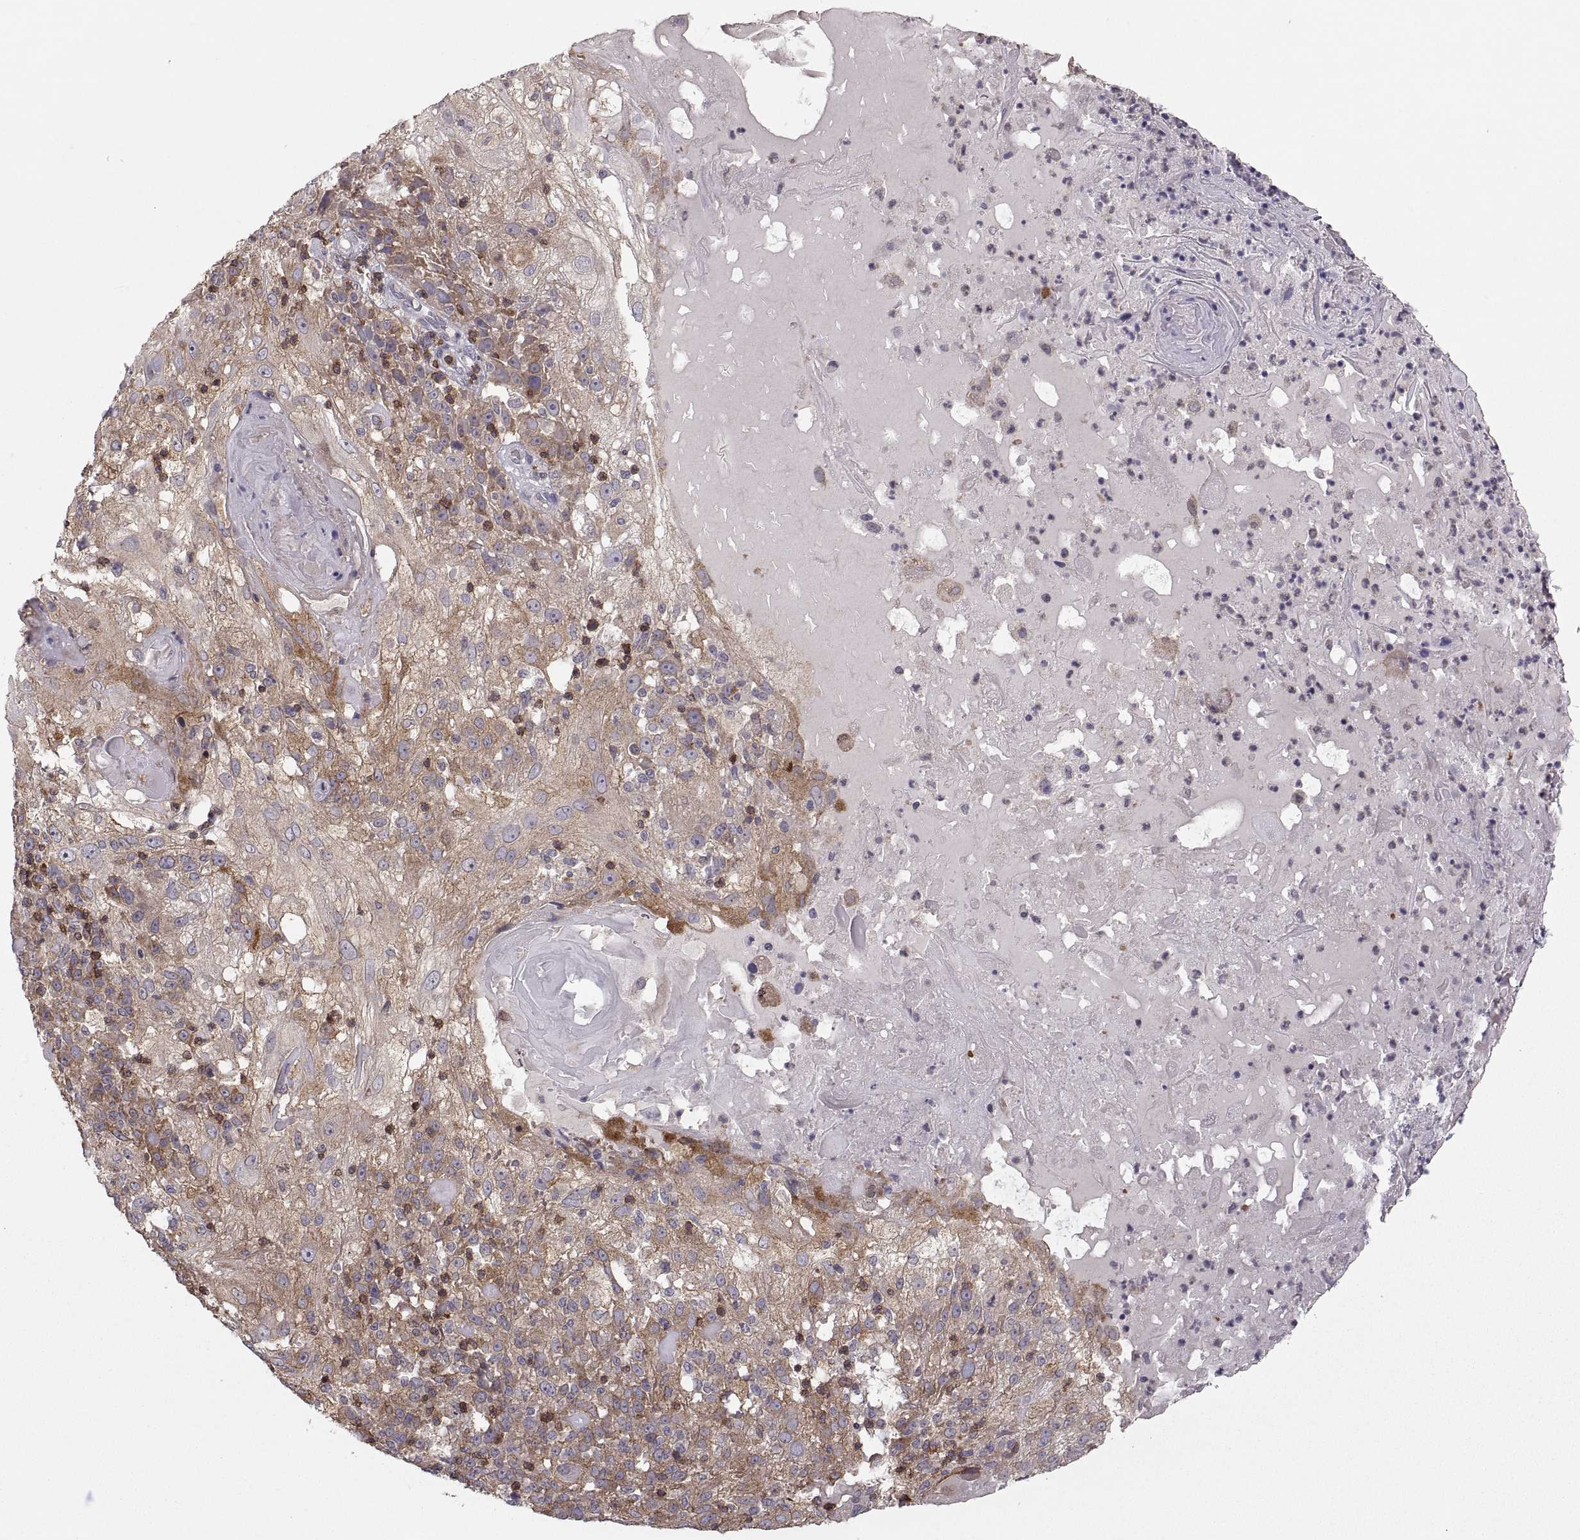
{"staining": {"intensity": "moderate", "quantity": "<25%", "location": "cytoplasmic/membranous"}, "tissue": "skin cancer", "cell_type": "Tumor cells", "image_type": "cancer", "snomed": [{"axis": "morphology", "description": "Normal tissue, NOS"}, {"axis": "morphology", "description": "Squamous cell carcinoma, NOS"}, {"axis": "topography", "description": "Skin"}], "caption": "A histopathology image of human skin cancer stained for a protein reveals moderate cytoplasmic/membranous brown staining in tumor cells. The protein of interest is stained brown, and the nuclei are stained in blue (DAB (3,3'-diaminobenzidine) IHC with brightfield microscopy, high magnification).", "gene": "EZR", "patient": {"sex": "female", "age": 83}}